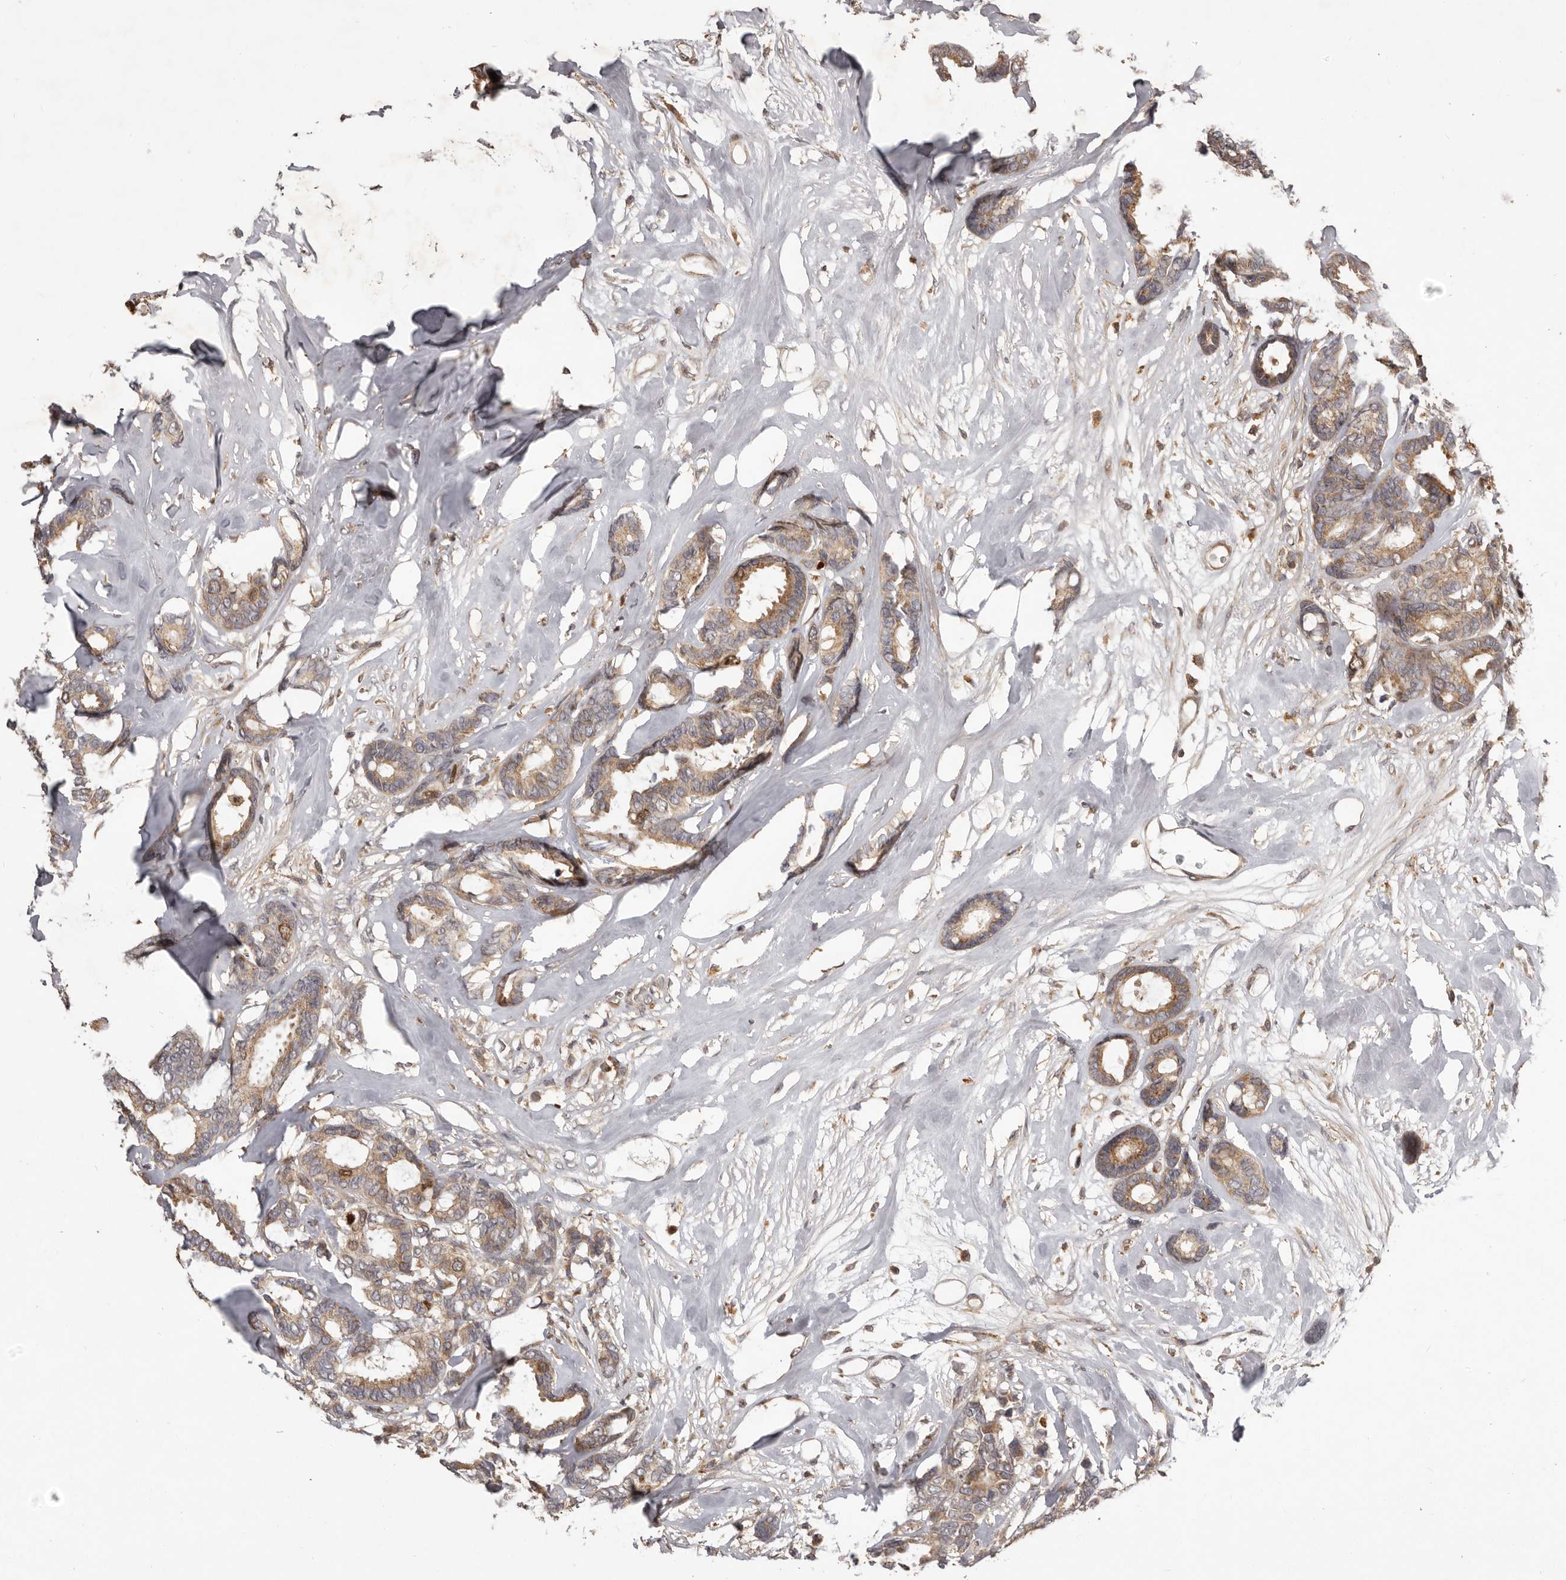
{"staining": {"intensity": "moderate", "quantity": ">75%", "location": "cytoplasmic/membranous"}, "tissue": "breast cancer", "cell_type": "Tumor cells", "image_type": "cancer", "snomed": [{"axis": "morphology", "description": "Duct carcinoma"}, {"axis": "topography", "description": "Breast"}], "caption": "Immunohistochemistry (DAB (3,3'-diaminobenzidine)) staining of breast cancer reveals moderate cytoplasmic/membranous protein expression in approximately >75% of tumor cells.", "gene": "RNF187", "patient": {"sex": "female", "age": 87}}